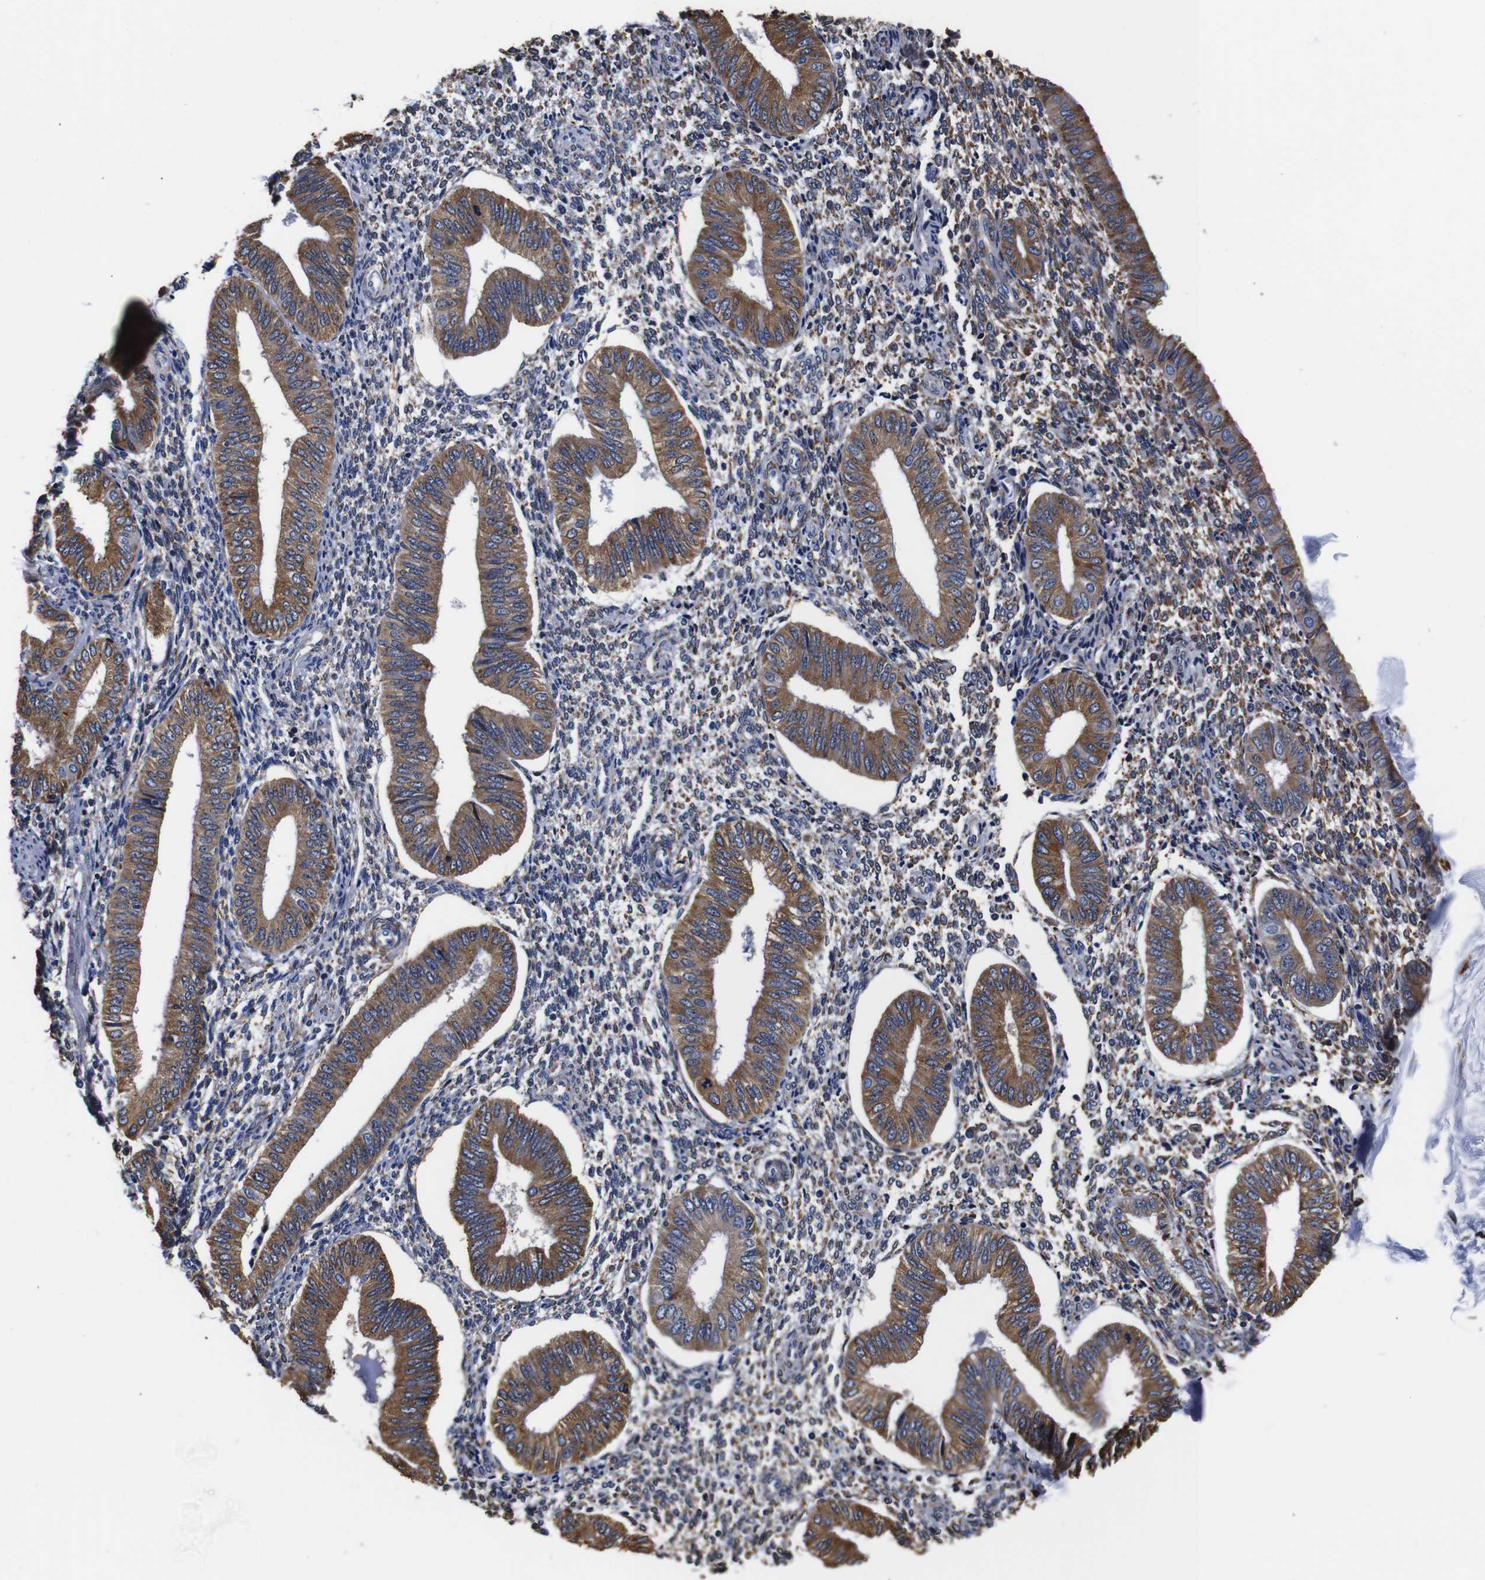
{"staining": {"intensity": "negative", "quantity": "none", "location": "none"}, "tissue": "endometrium", "cell_type": "Cells in endometrial stroma", "image_type": "normal", "snomed": [{"axis": "morphology", "description": "Normal tissue, NOS"}, {"axis": "topography", "description": "Endometrium"}], "caption": "Immunohistochemical staining of unremarkable endometrium exhibits no significant positivity in cells in endometrial stroma.", "gene": "PPIB", "patient": {"sex": "female", "age": 50}}